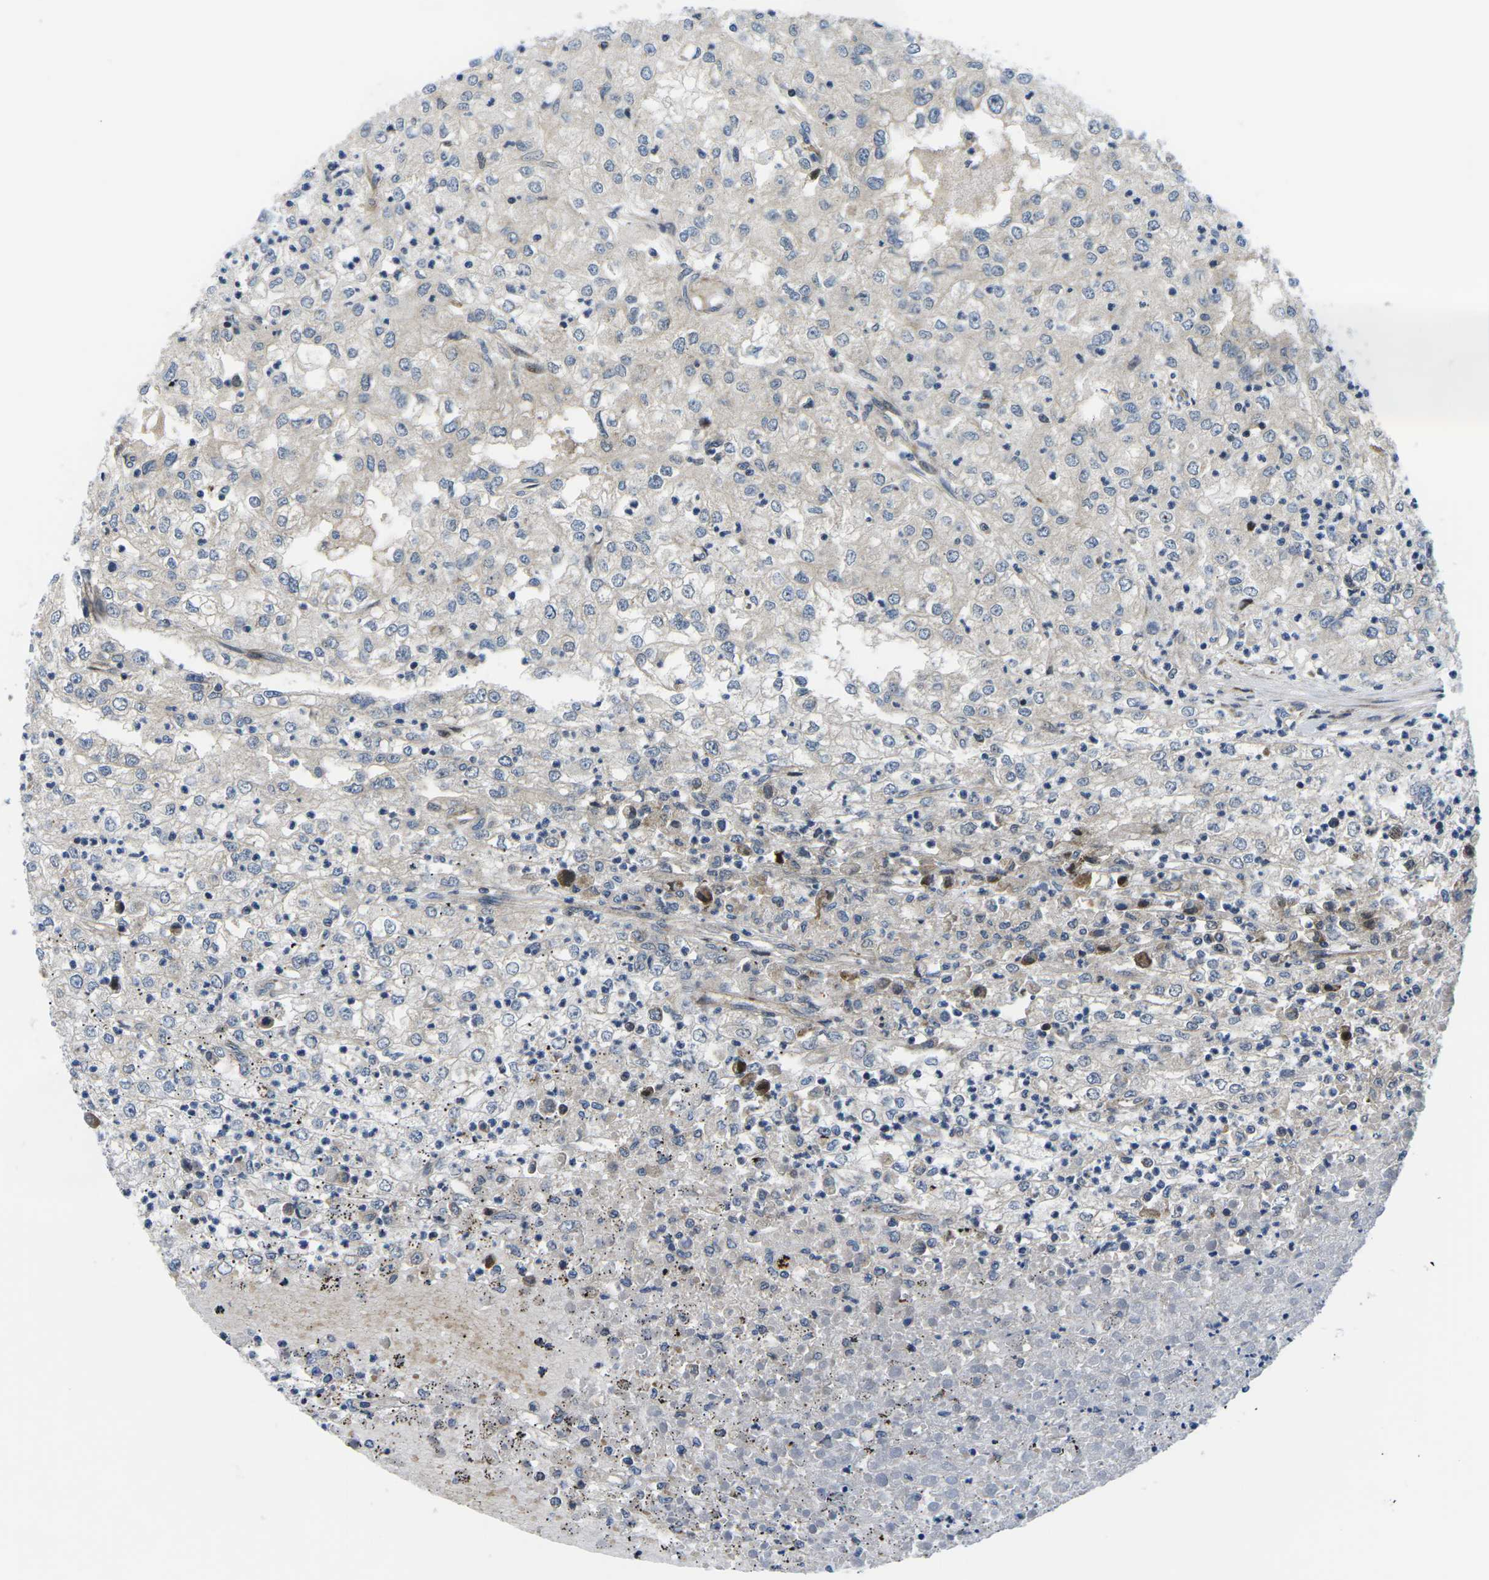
{"staining": {"intensity": "negative", "quantity": "none", "location": "none"}, "tissue": "renal cancer", "cell_type": "Tumor cells", "image_type": "cancer", "snomed": [{"axis": "morphology", "description": "Adenocarcinoma, NOS"}, {"axis": "topography", "description": "Kidney"}], "caption": "Renal cancer (adenocarcinoma) was stained to show a protein in brown. There is no significant expression in tumor cells. (Brightfield microscopy of DAB IHC at high magnification).", "gene": "EIF4E", "patient": {"sex": "female", "age": 54}}